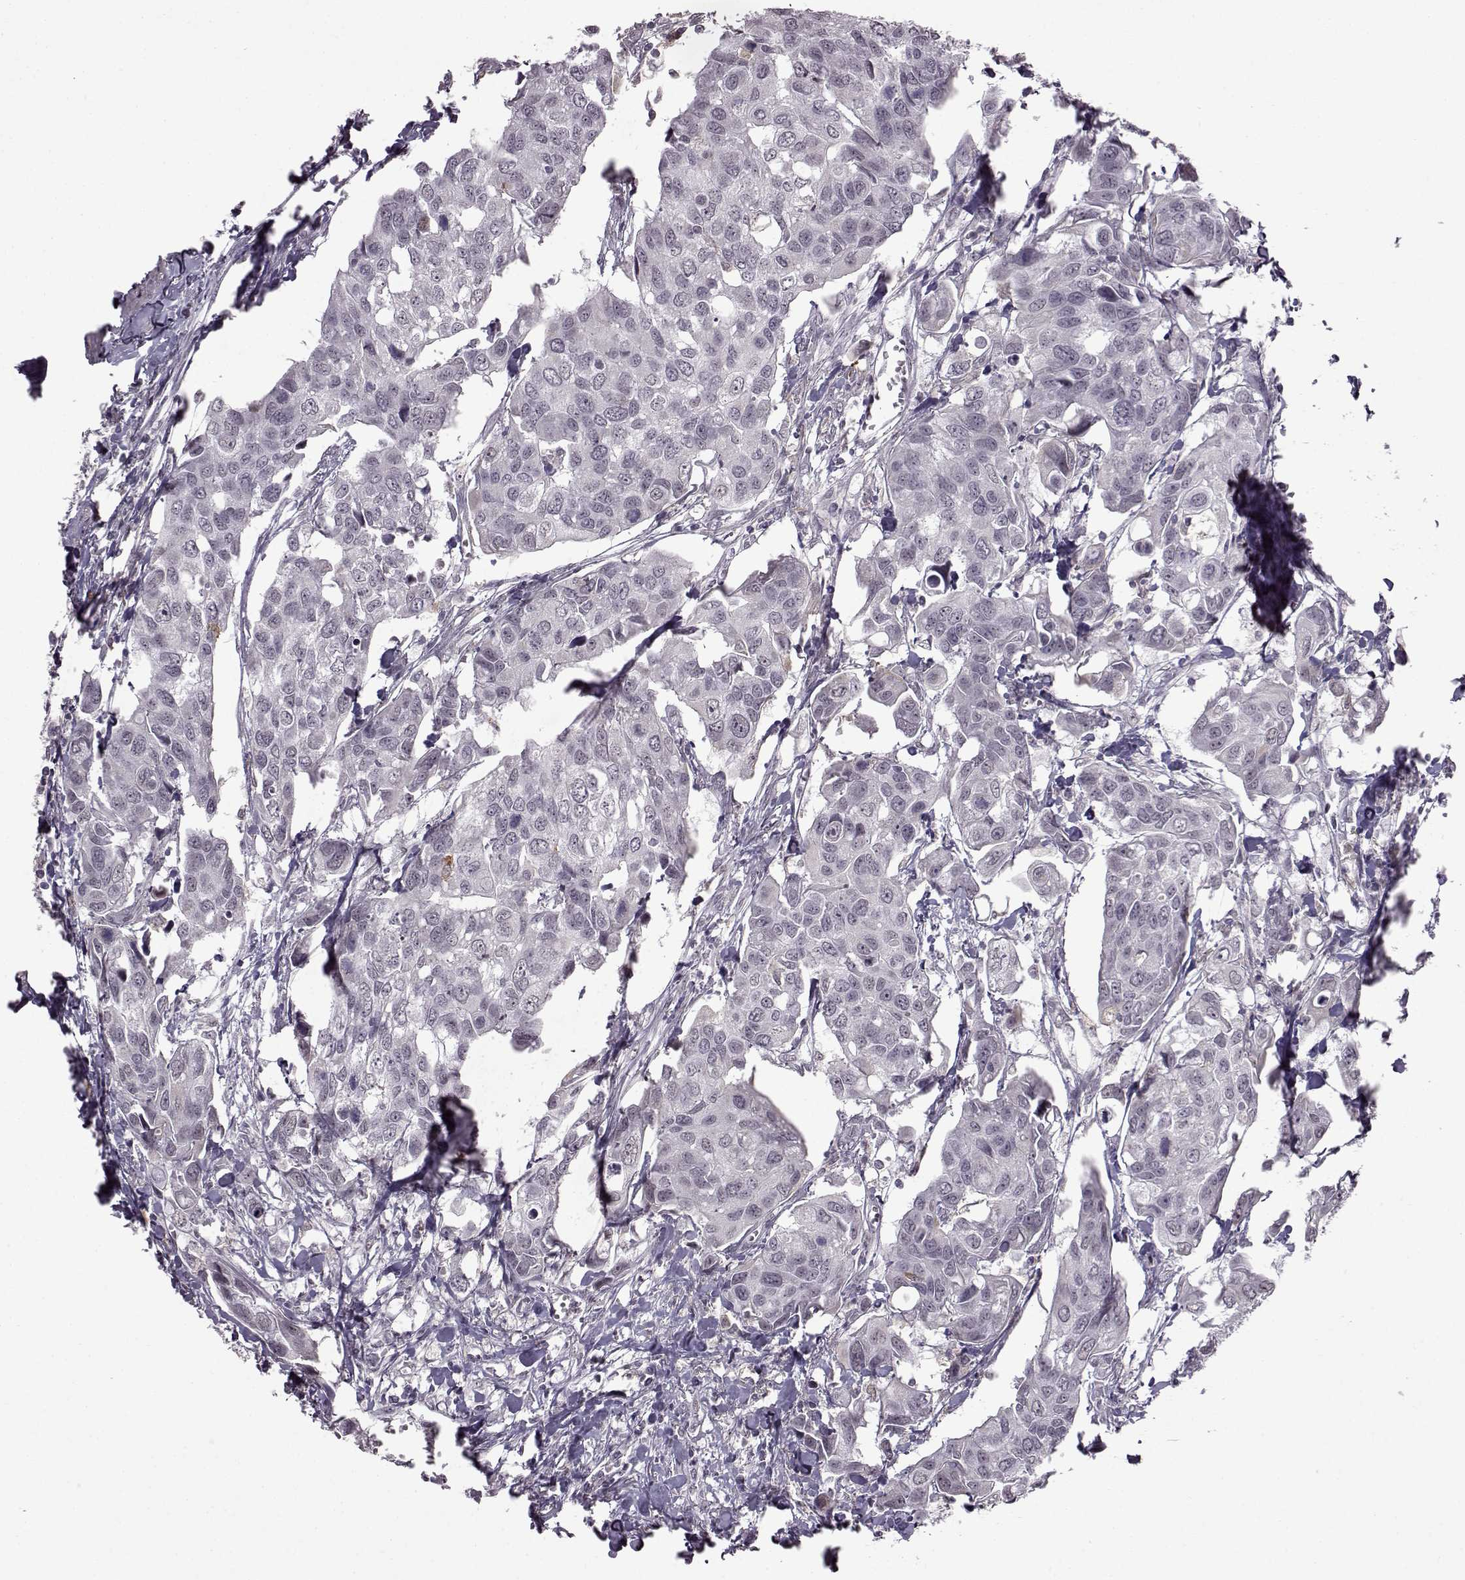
{"staining": {"intensity": "negative", "quantity": "none", "location": "none"}, "tissue": "urothelial cancer", "cell_type": "Tumor cells", "image_type": "cancer", "snomed": [{"axis": "morphology", "description": "Urothelial carcinoma, High grade"}, {"axis": "topography", "description": "Urinary bladder"}], "caption": "Urothelial cancer was stained to show a protein in brown. There is no significant expression in tumor cells.", "gene": "SLC28A2", "patient": {"sex": "male", "age": 60}}